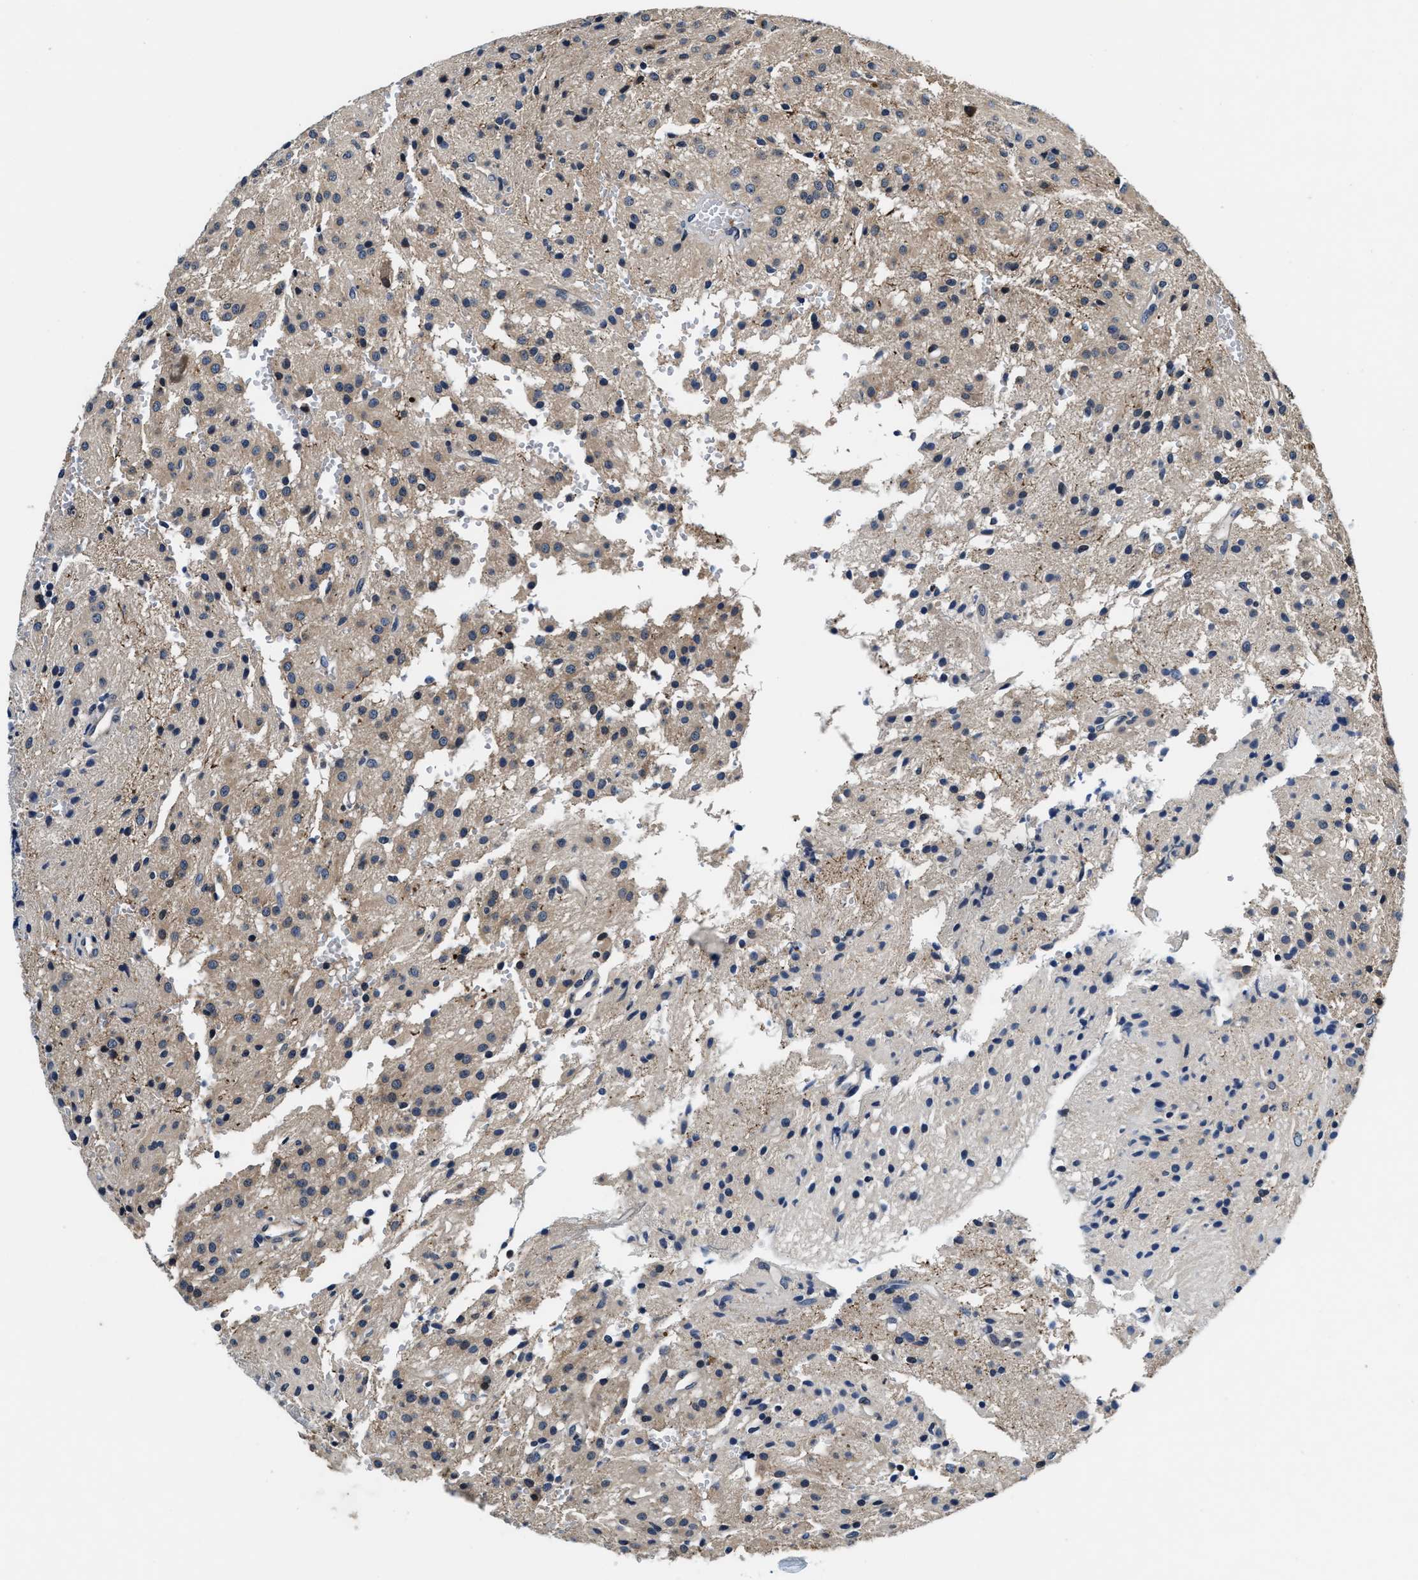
{"staining": {"intensity": "weak", "quantity": "<25%", "location": "cytoplasmic/membranous"}, "tissue": "glioma", "cell_type": "Tumor cells", "image_type": "cancer", "snomed": [{"axis": "morphology", "description": "Glioma, malignant, High grade"}, {"axis": "topography", "description": "Brain"}], "caption": "A high-resolution micrograph shows immunohistochemistry staining of glioma, which displays no significant positivity in tumor cells. (DAB immunohistochemistry visualized using brightfield microscopy, high magnification).", "gene": "PHPT1", "patient": {"sex": "female", "age": 59}}